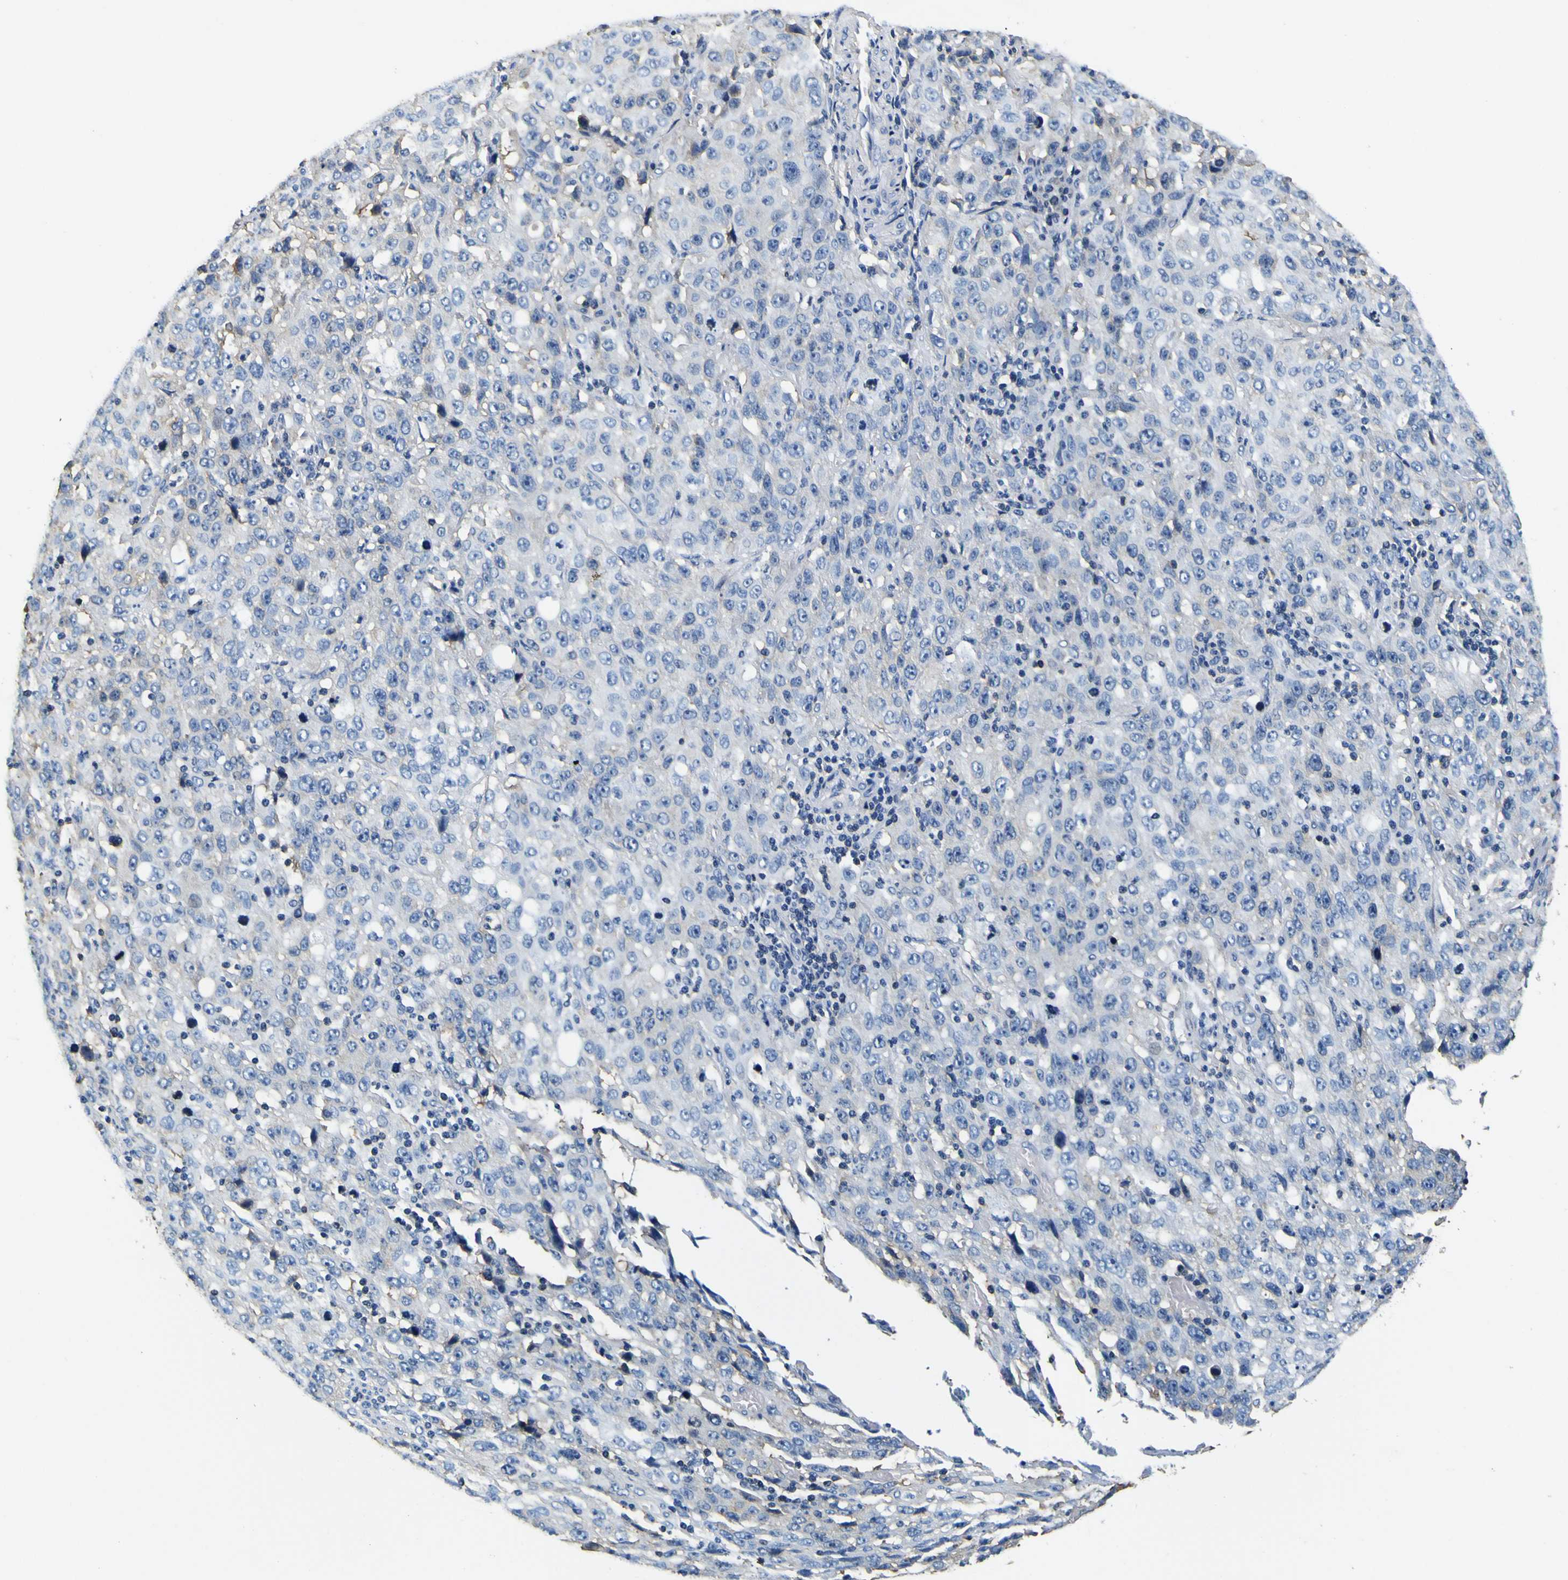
{"staining": {"intensity": "weak", "quantity": "25%-75%", "location": "cytoplasmic/membranous"}, "tissue": "stomach cancer", "cell_type": "Tumor cells", "image_type": "cancer", "snomed": [{"axis": "morphology", "description": "Normal tissue, NOS"}, {"axis": "morphology", "description": "Adenocarcinoma, NOS"}, {"axis": "topography", "description": "Stomach"}], "caption": "Weak cytoplasmic/membranous positivity is present in about 25%-75% of tumor cells in adenocarcinoma (stomach).", "gene": "TUBA1B", "patient": {"sex": "male", "age": 48}}